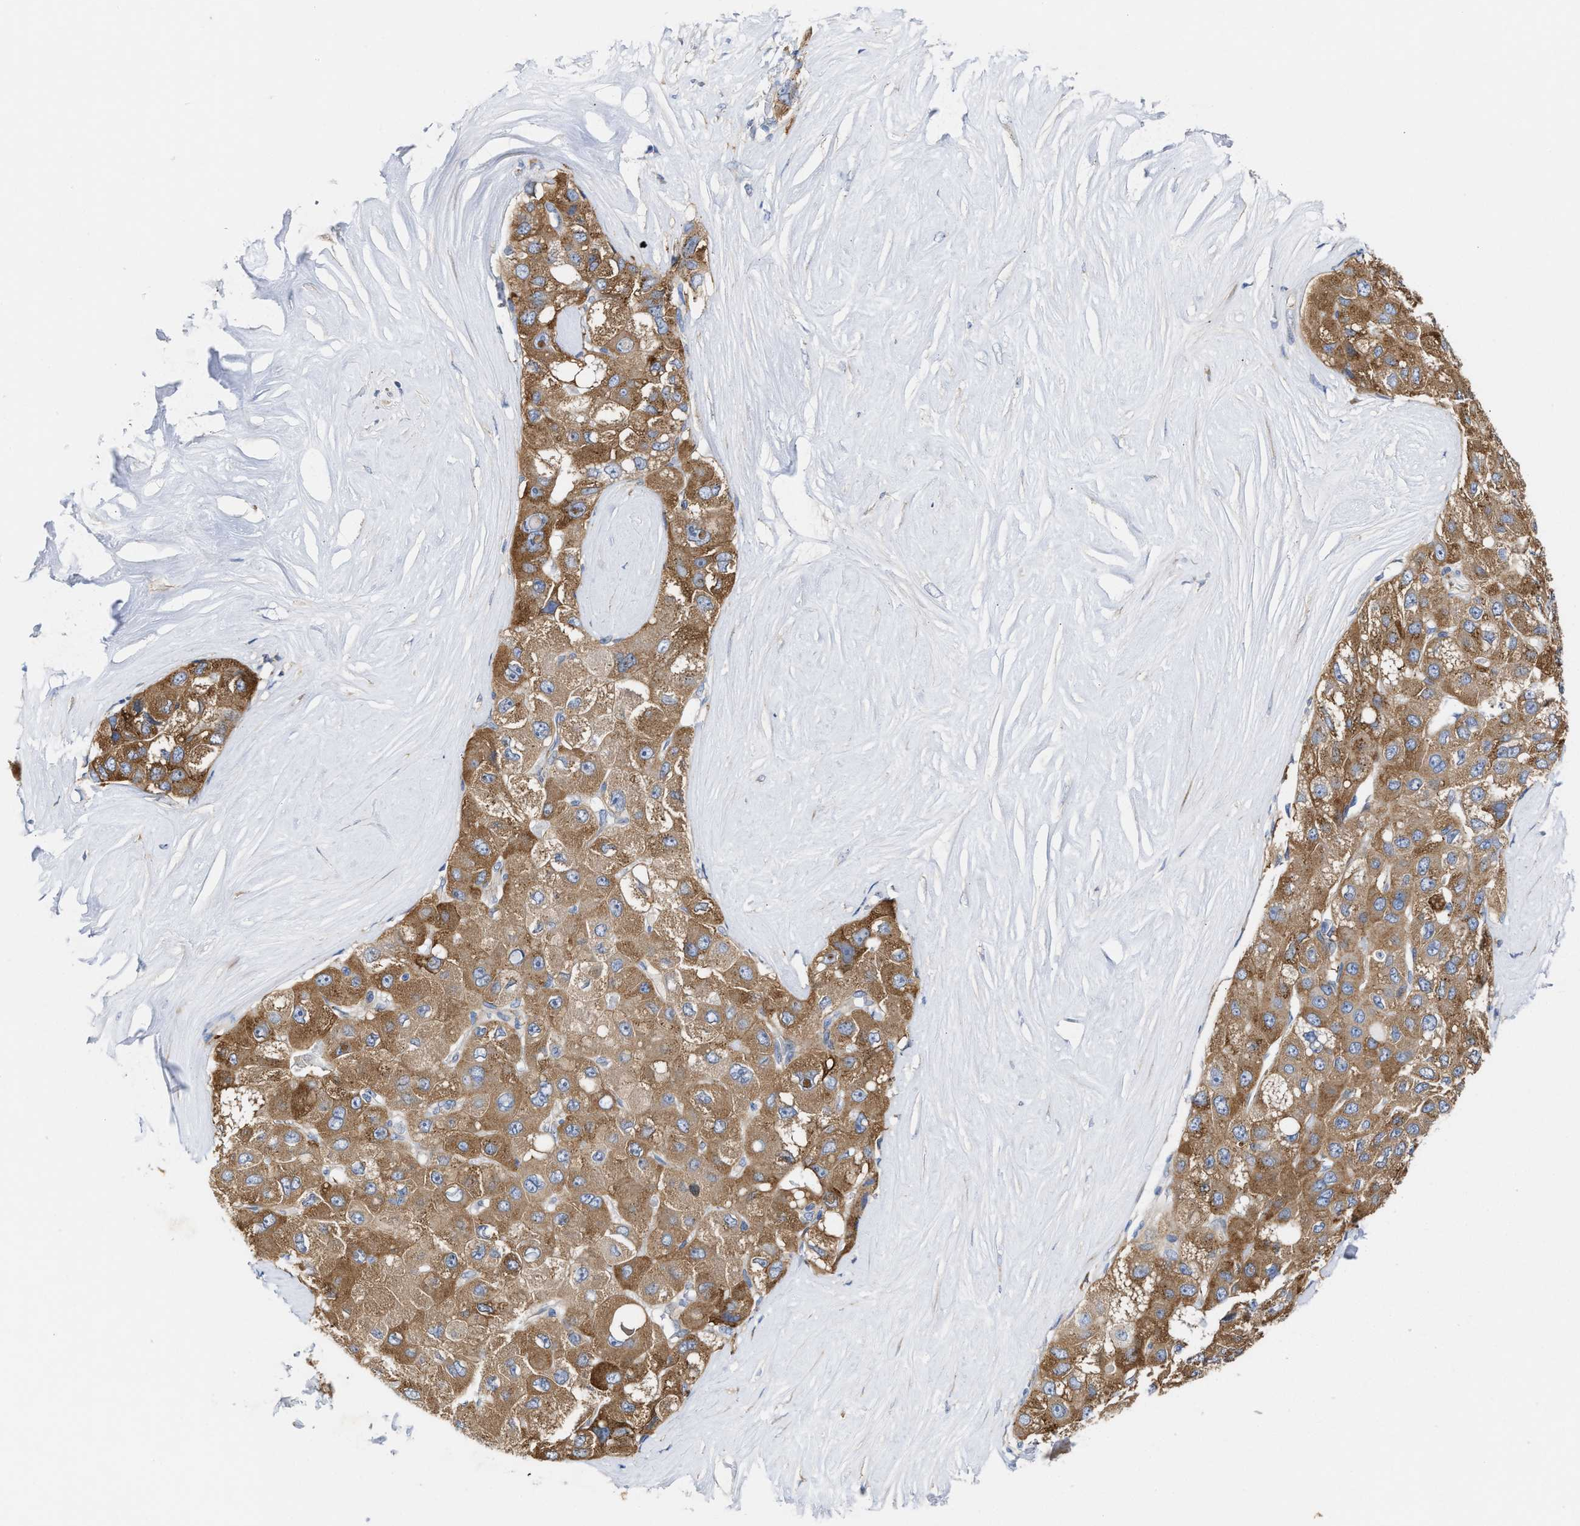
{"staining": {"intensity": "moderate", "quantity": ">75%", "location": "cytoplasmic/membranous"}, "tissue": "liver cancer", "cell_type": "Tumor cells", "image_type": "cancer", "snomed": [{"axis": "morphology", "description": "Carcinoma, Hepatocellular, NOS"}, {"axis": "topography", "description": "Liver"}], "caption": "Immunohistochemical staining of liver cancer demonstrates medium levels of moderate cytoplasmic/membranous protein staining in about >75% of tumor cells. (brown staining indicates protein expression, while blue staining denotes nuclei).", "gene": "PPP1R15A", "patient": {"sex": "male", "age": 80}}